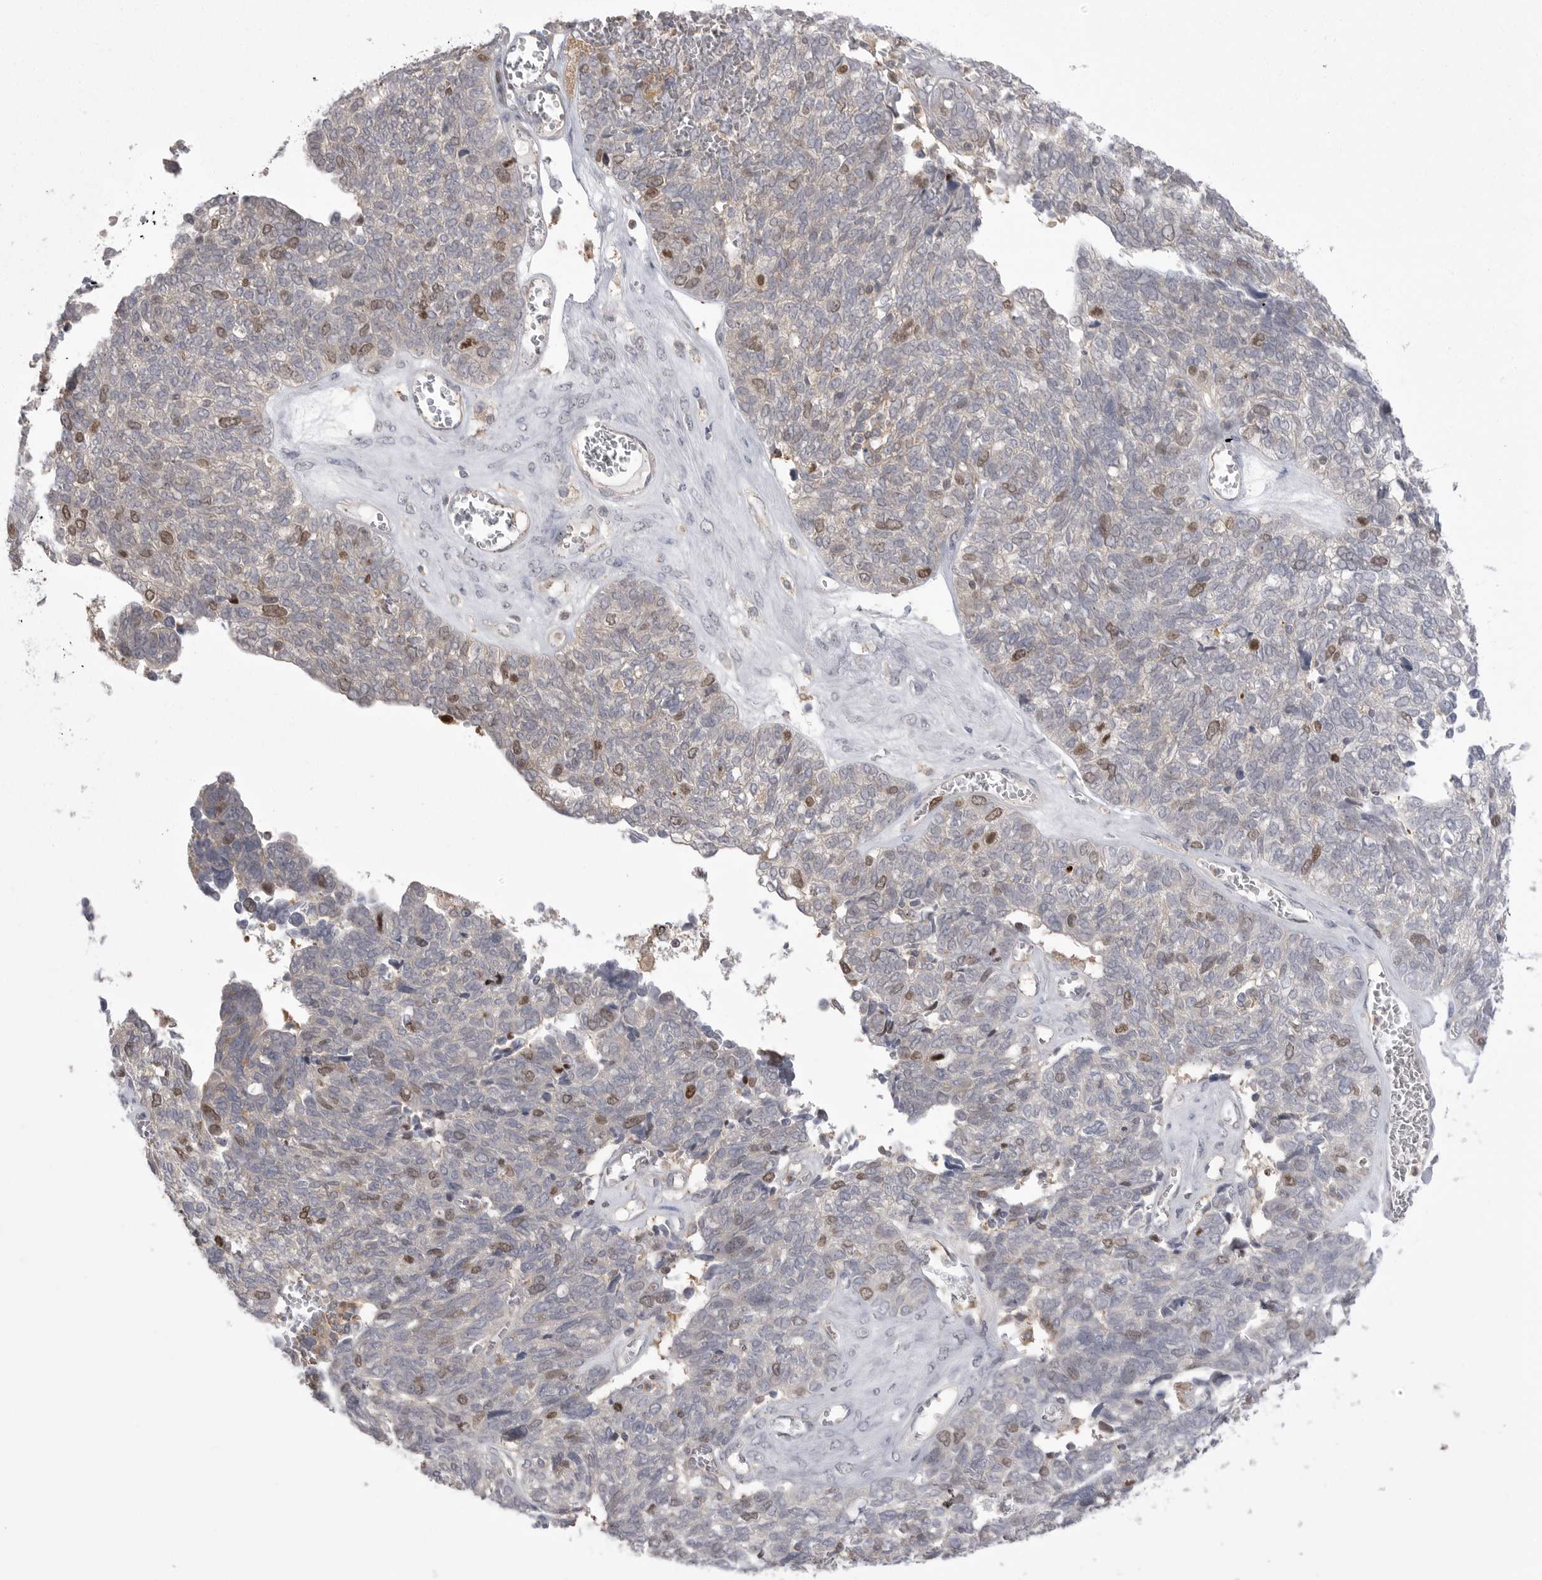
{"staining": {"intensity": "moderate", "quantity": "<25%", "location": "nuclear"}, "tissue": "ovarian cancer", "cell_type": "Tumor cells", "image_type": "cancer", "snomed": [{"axis": "morphology", "description": "Cystadenocarcinoma, serous, NOS"}, {"axis": "topography", "description": "Ovary"}], "caption": "A histopathology image showing moderate nuclear positivity in approximately <25% of tumor cells in ovarian cancer (serous cystadenocarcinoma), as visualized by brown immunohistochemical staining.", "gene": "TOP2A", "patient": {"sex": "female", "age": 79}}